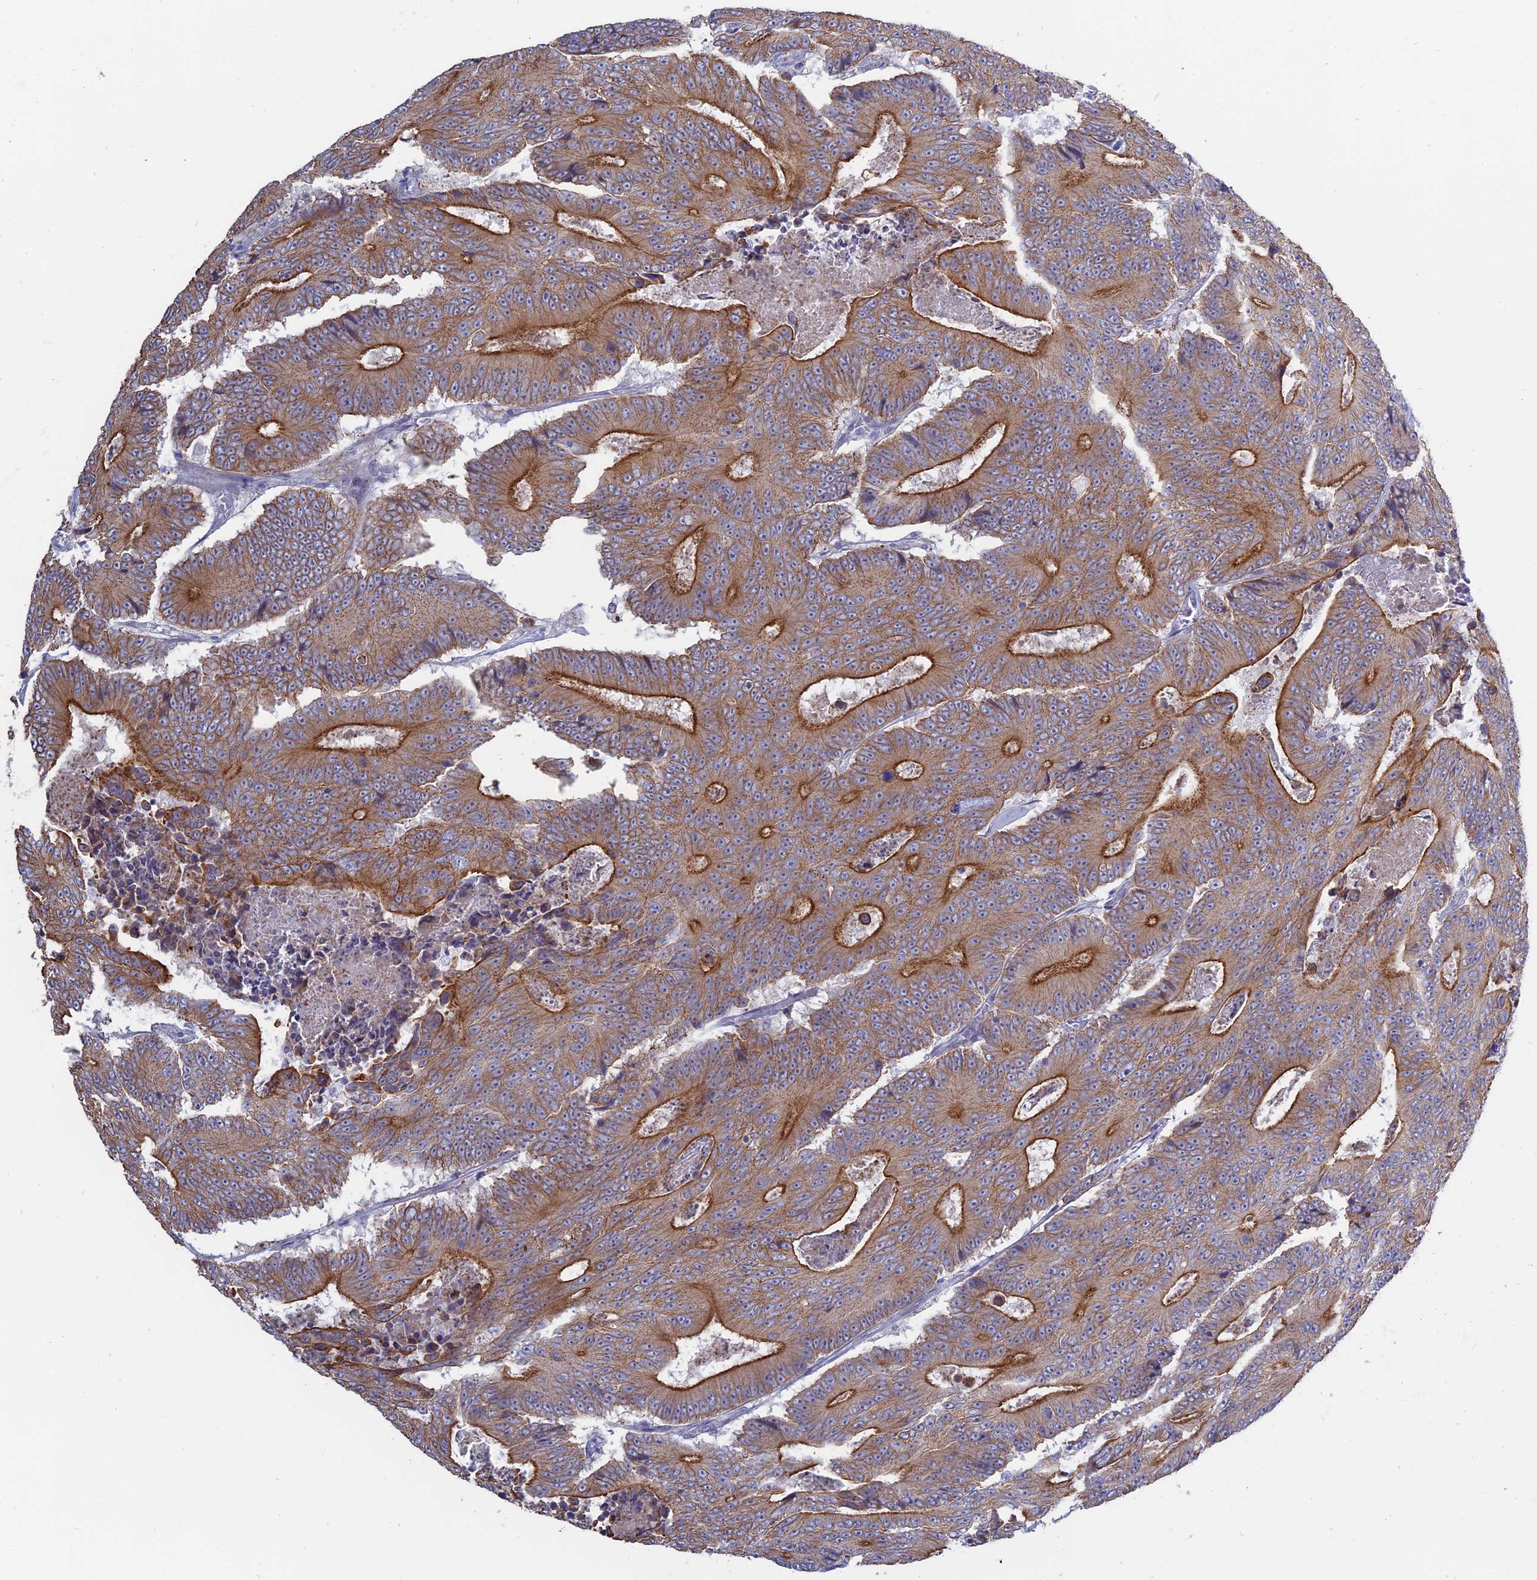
{"staining": {"intensity": "strong", "quantity": "25%-75%", "location": "cytoplasmic/membranous"}, "tissue": "colorectal cancer", "cell_type": "Tumor cells", "image_type": "cancer", "snomed": [{"axis": "morphology", "description": "Adenocarcinoma, NOS"}, {"axis": "topography", "description": "Colon"}], "caption": "IHC histopathology image of human colorectal cancer (adenocarcinoma) stained for a protein (brown), which demonstrates high levels of strong cytoplasmic/membranous expression in approximately 25%-75% of tumor cells.", "gene": "MYO5B", "patient": {"sex": "male", "age": 83}}